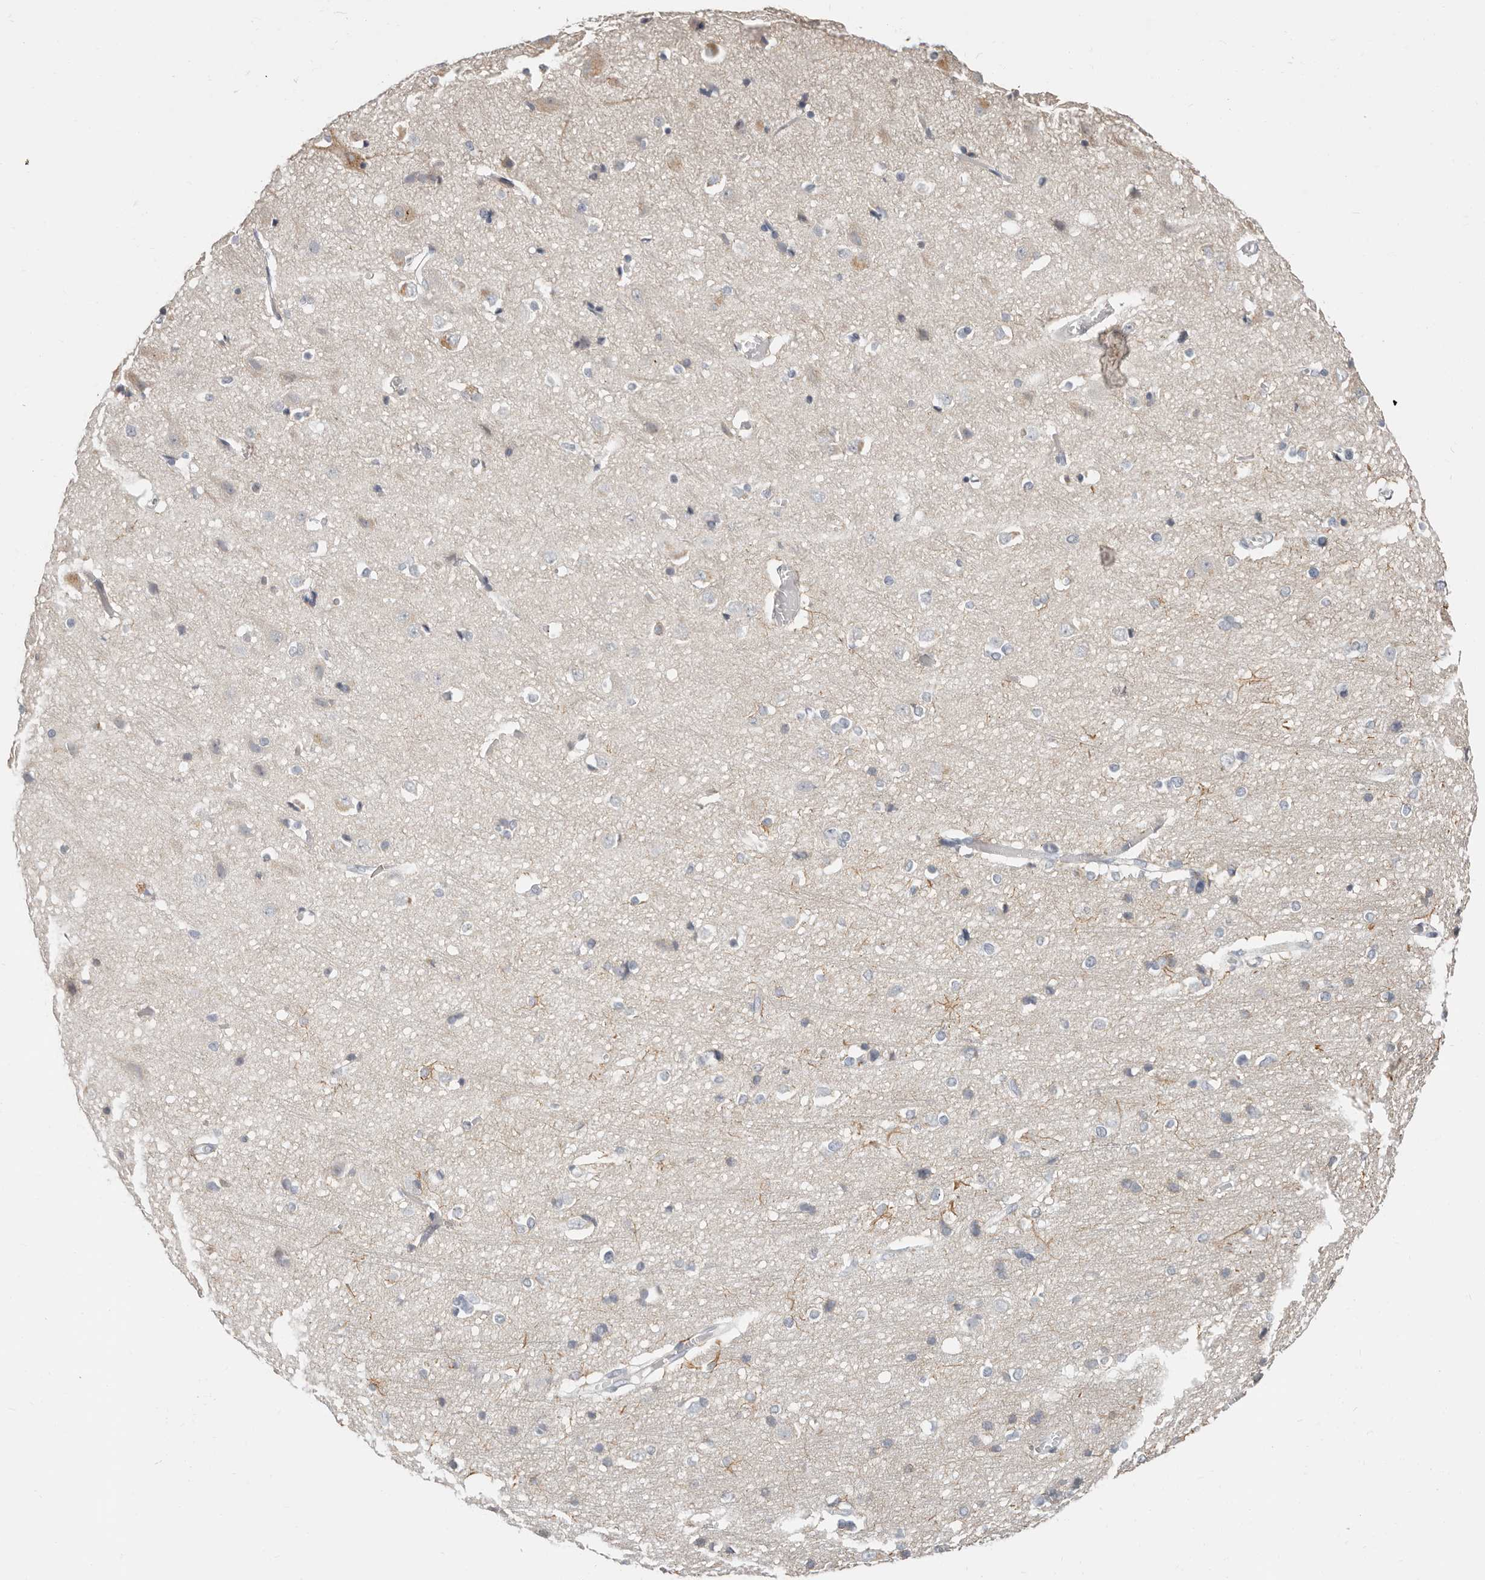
{"staining": {"intensity": "negative", "quantity": "none", "location": "none"}, "tissue": "cerebral cortex", "cell_type": "Endothelial cells", "image_type": "normal", "snomed": [{"axis": "morphology", "description": "Normal tissue, NOS"}, {"axis": "topography", "description": "Cerebral cortex"}], "caption": "Immunohistochemistry (IHC) histopathology image of normal human cerebral cortex stained for a protein (brown), which displays no staining in endothelial cells.", "gene": "TMEM63B", "patient": {"sex": "male", "age": 54}}